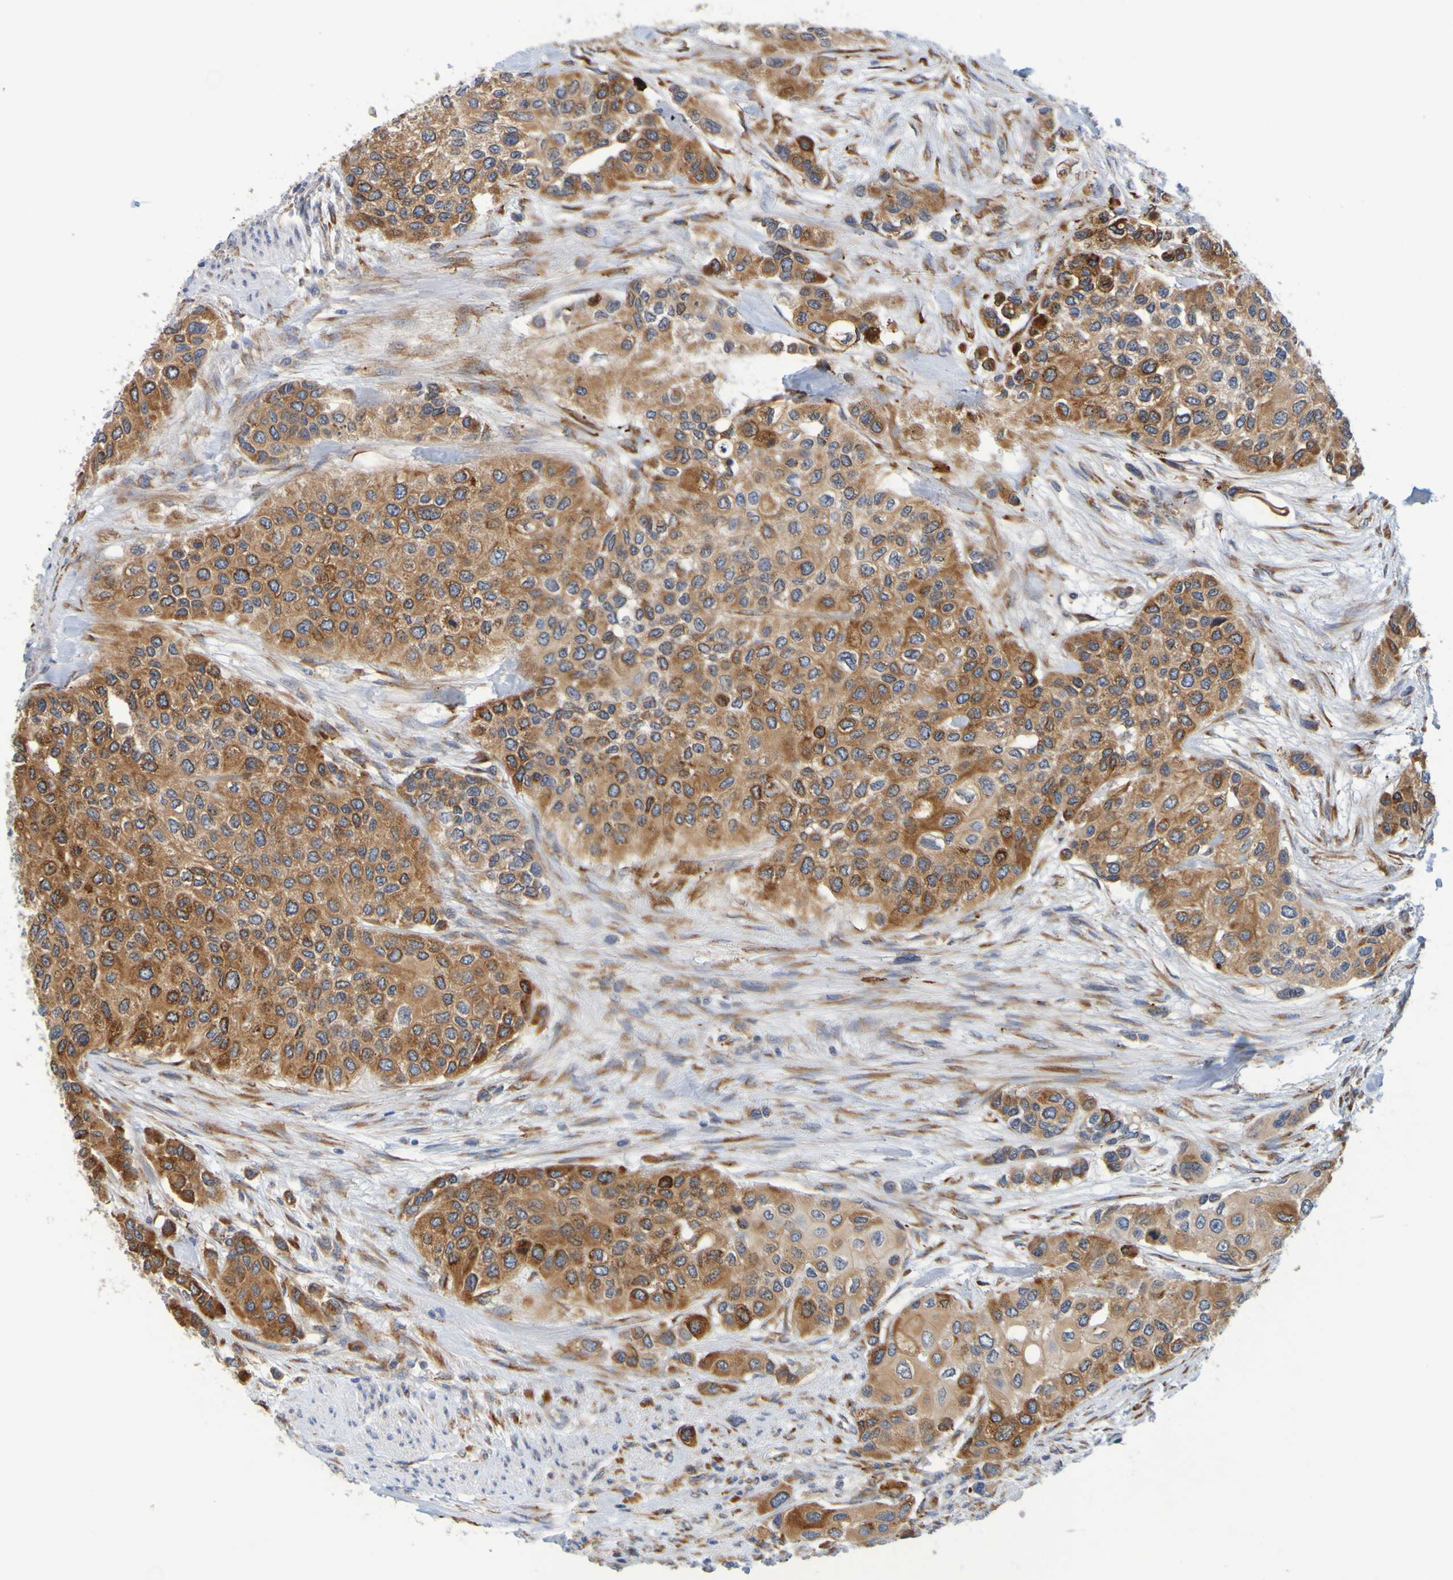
{"staining": {"intensity": "strong", "quantity": ">75%", "location": "cytoplasmic/membranous"}, "tissue": "urothelial cancer", "cell_type": "Tumor cells", "image_type": "cancer", "snomed": [{"axis": "morphology", "description": "Urothelial carcinoma, High grade"}, {"axis": "topography", "description": "Urinary bladder"}], "caption": "The histopathology image demonstrates a brown stain indicating the presence of a protein in the cytoplasmic/membranous of tumor cells in urothelial carcinoma (high-grade).", "gene": "SIL1", "patient": {"sex": "female", "age": 56}}